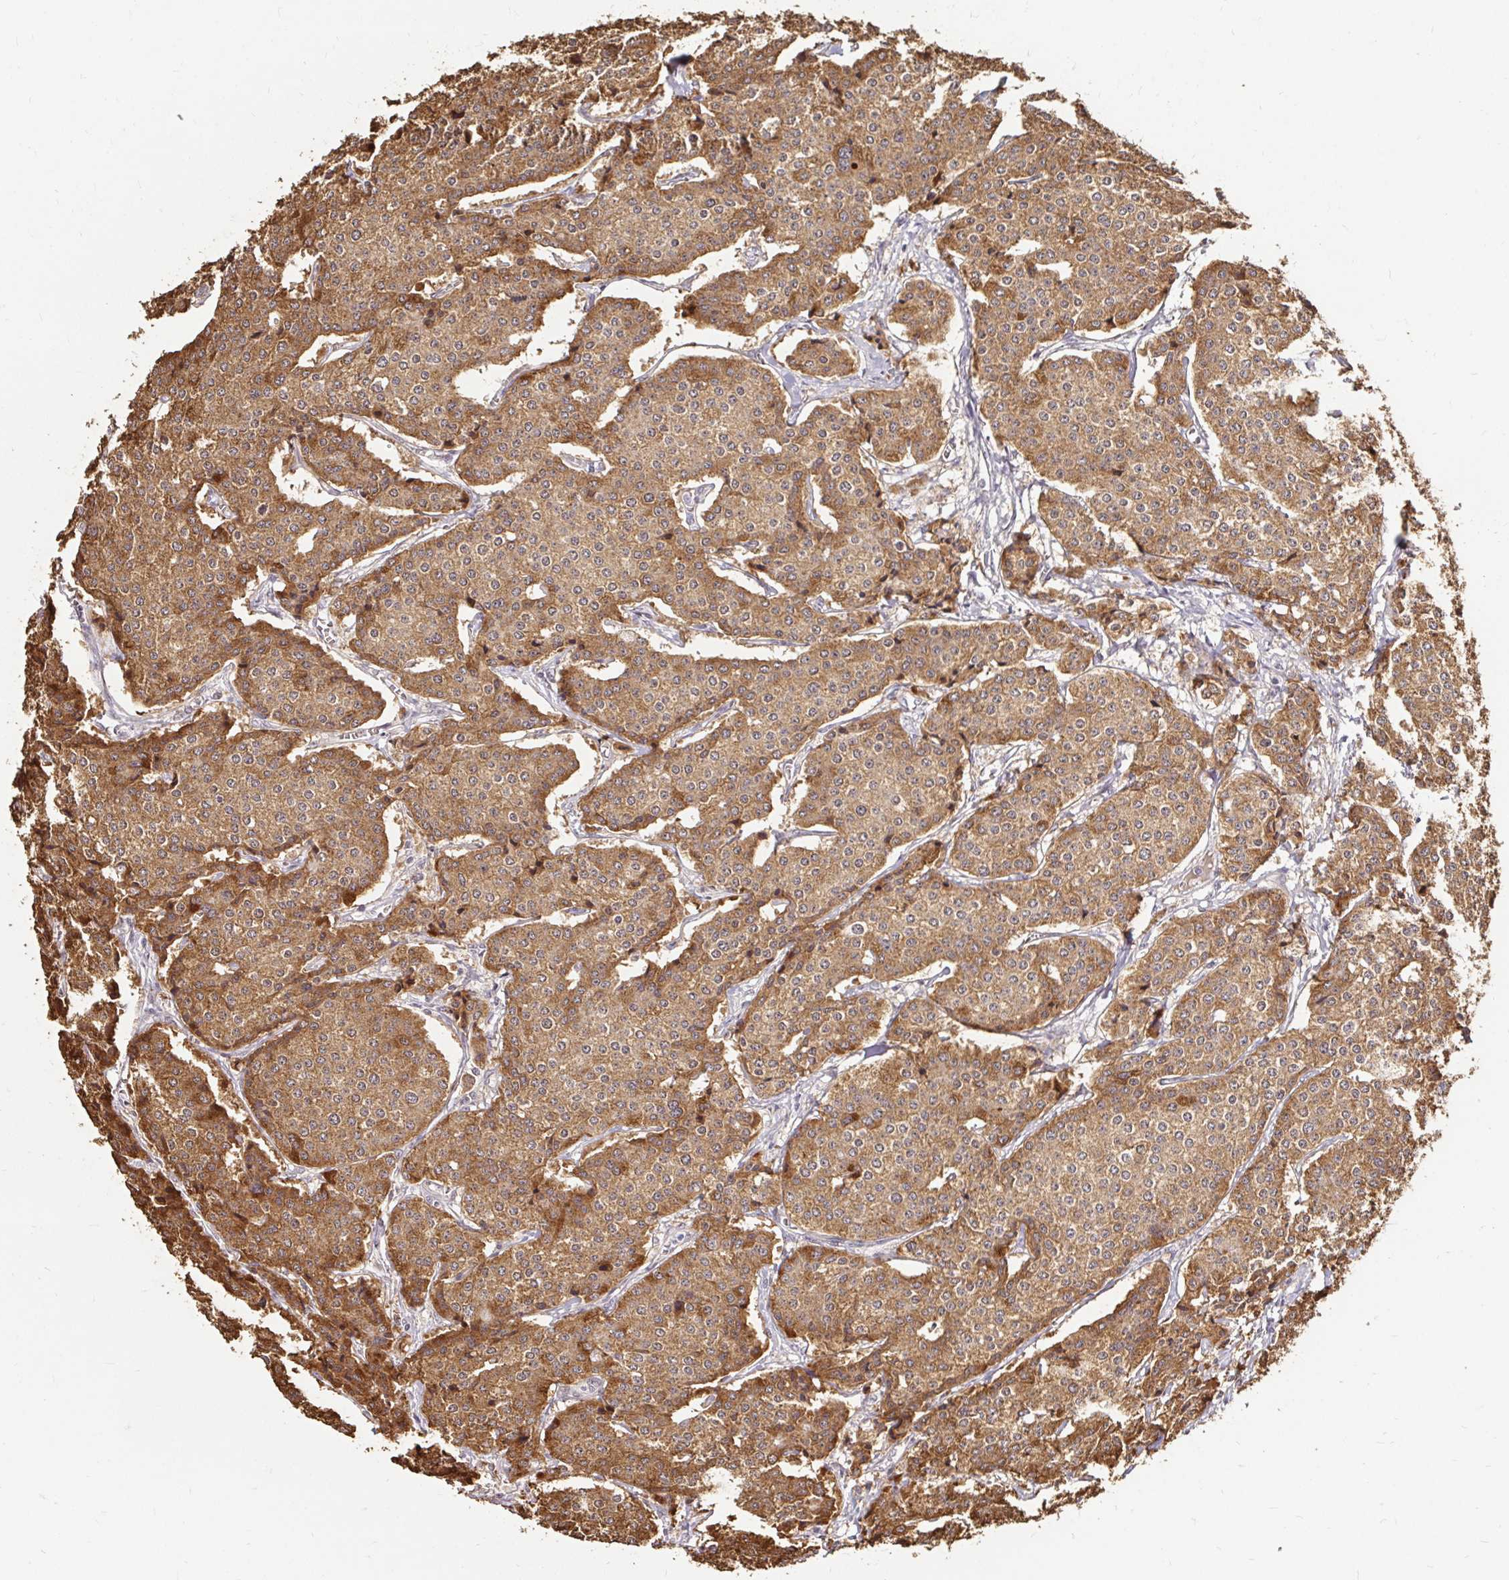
{"staining": {"intensity": "moderate", "quantity": ">75%", "location": "cytoplasmic/membranous"}, "tissue": "carcinoid", "cell_type": "Tumor cells", "image_type": "cancer", "snomed": [{"axis": "morphology", "description": "Carcinoid, malignant, NOS"}, {"axis": "topography", "description": "Small intestine"}], "caption": "Carcinoid was stained to show a protein in brown. There is medium levels of moderate cytoplasmic/membranous expression in about >75% of tumor cells.", "gene": "TIMM50", "patient": {"sex": "female", "age": 64}}